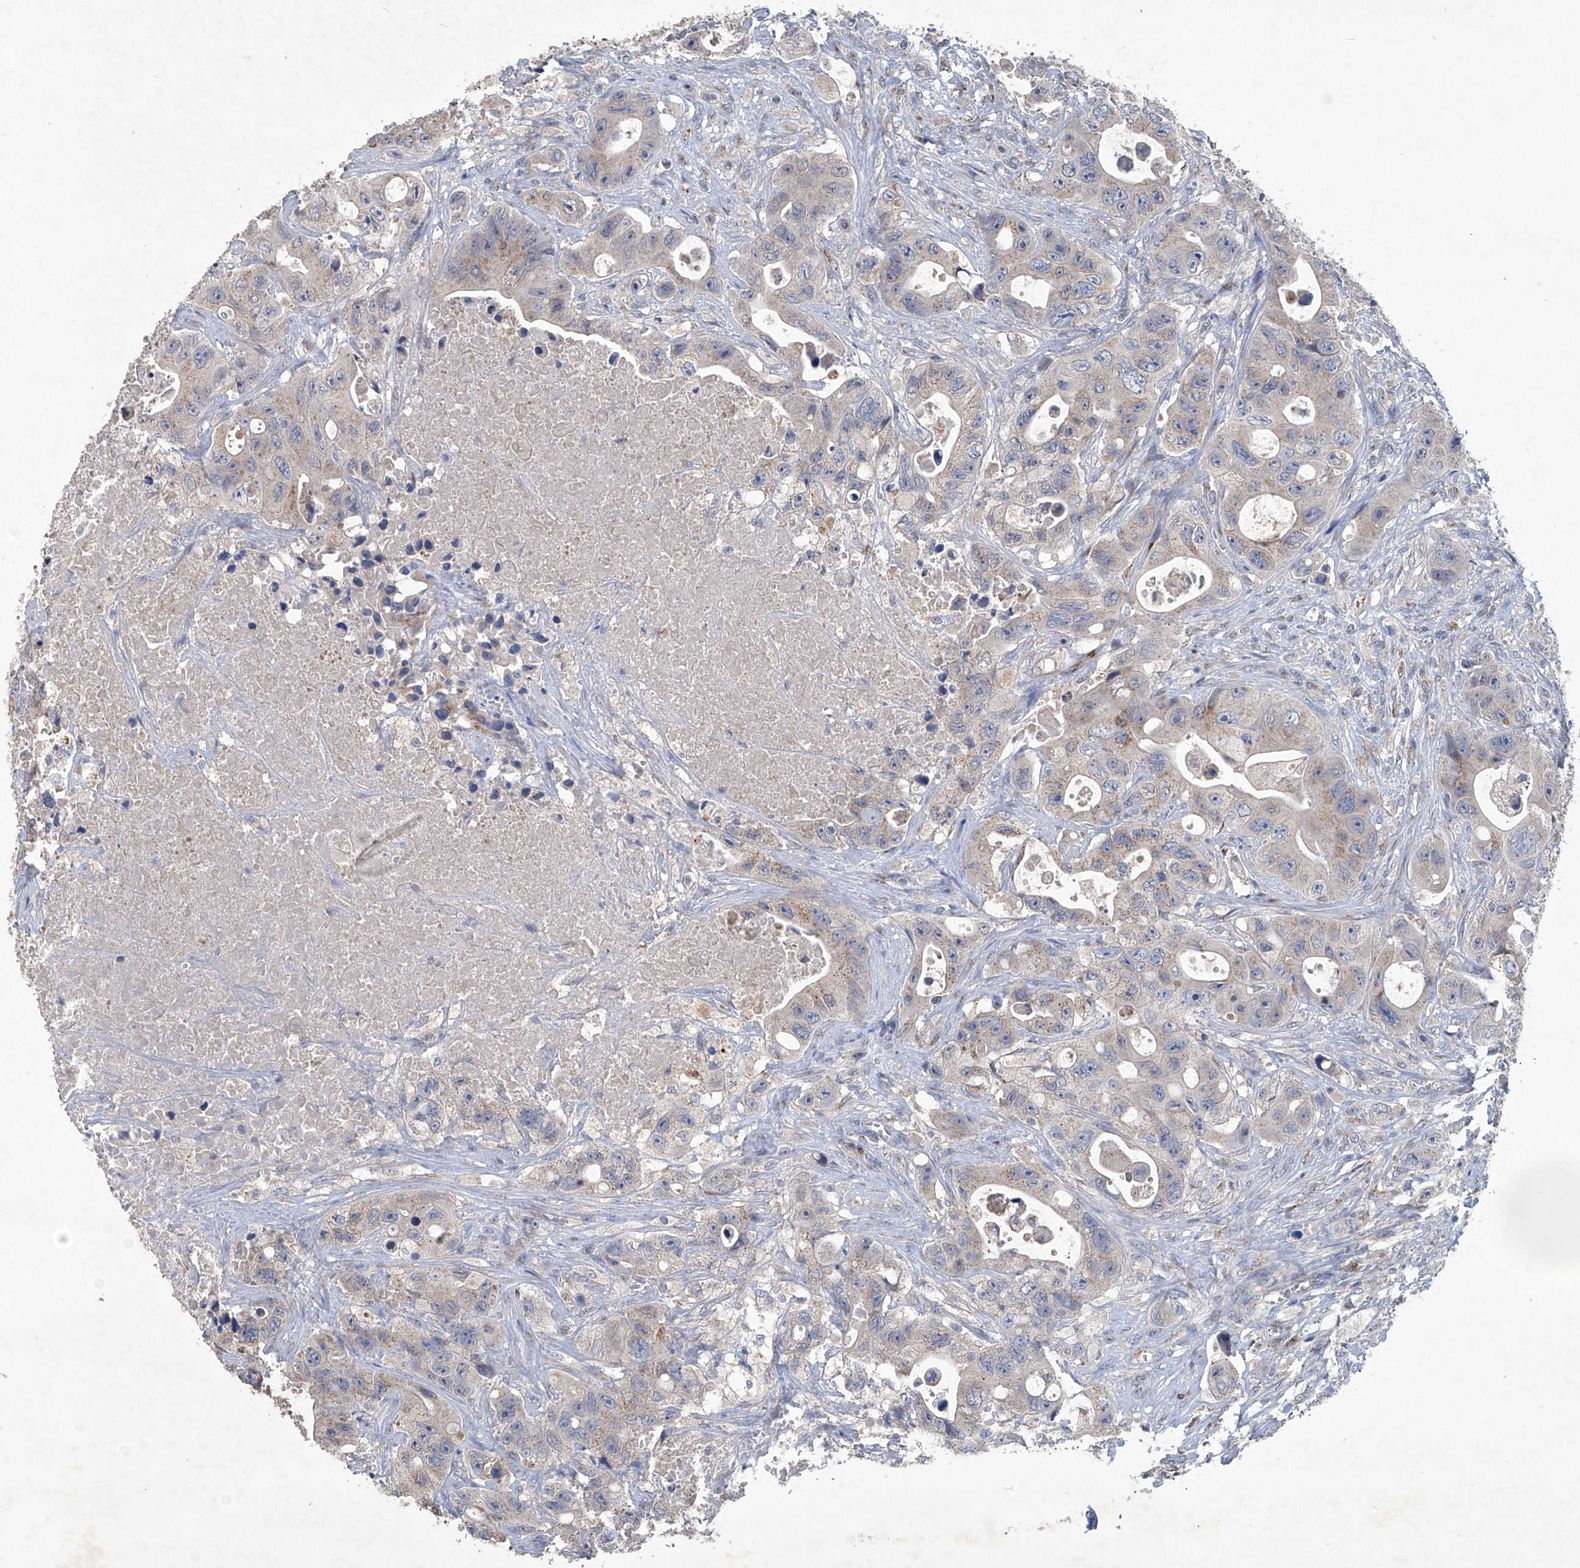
{"staining": {"intensity": "weak", "quantity": "25%-75%", "location": "cytoplasmic/membranous"}, "tissue": "colorectal cancer", "cell_type": "Tumor cells", "image_type": "cancer", "snomed": [{"axis": "morphology", "description": "Adenocarcinoma, NOS"}, {"axis": "topography", "description": "Colon"}], "caption": "DAB (3,3'-diaminobenzidine) immunohistochemical staining of human colorectal adenocarcinoma reveals weak cytoplasmic/membranous protein expression in approximately 25%-75% of tumor cells.", "gene": "PCSK5", "patient": {"sex": "female", "age": 46}}